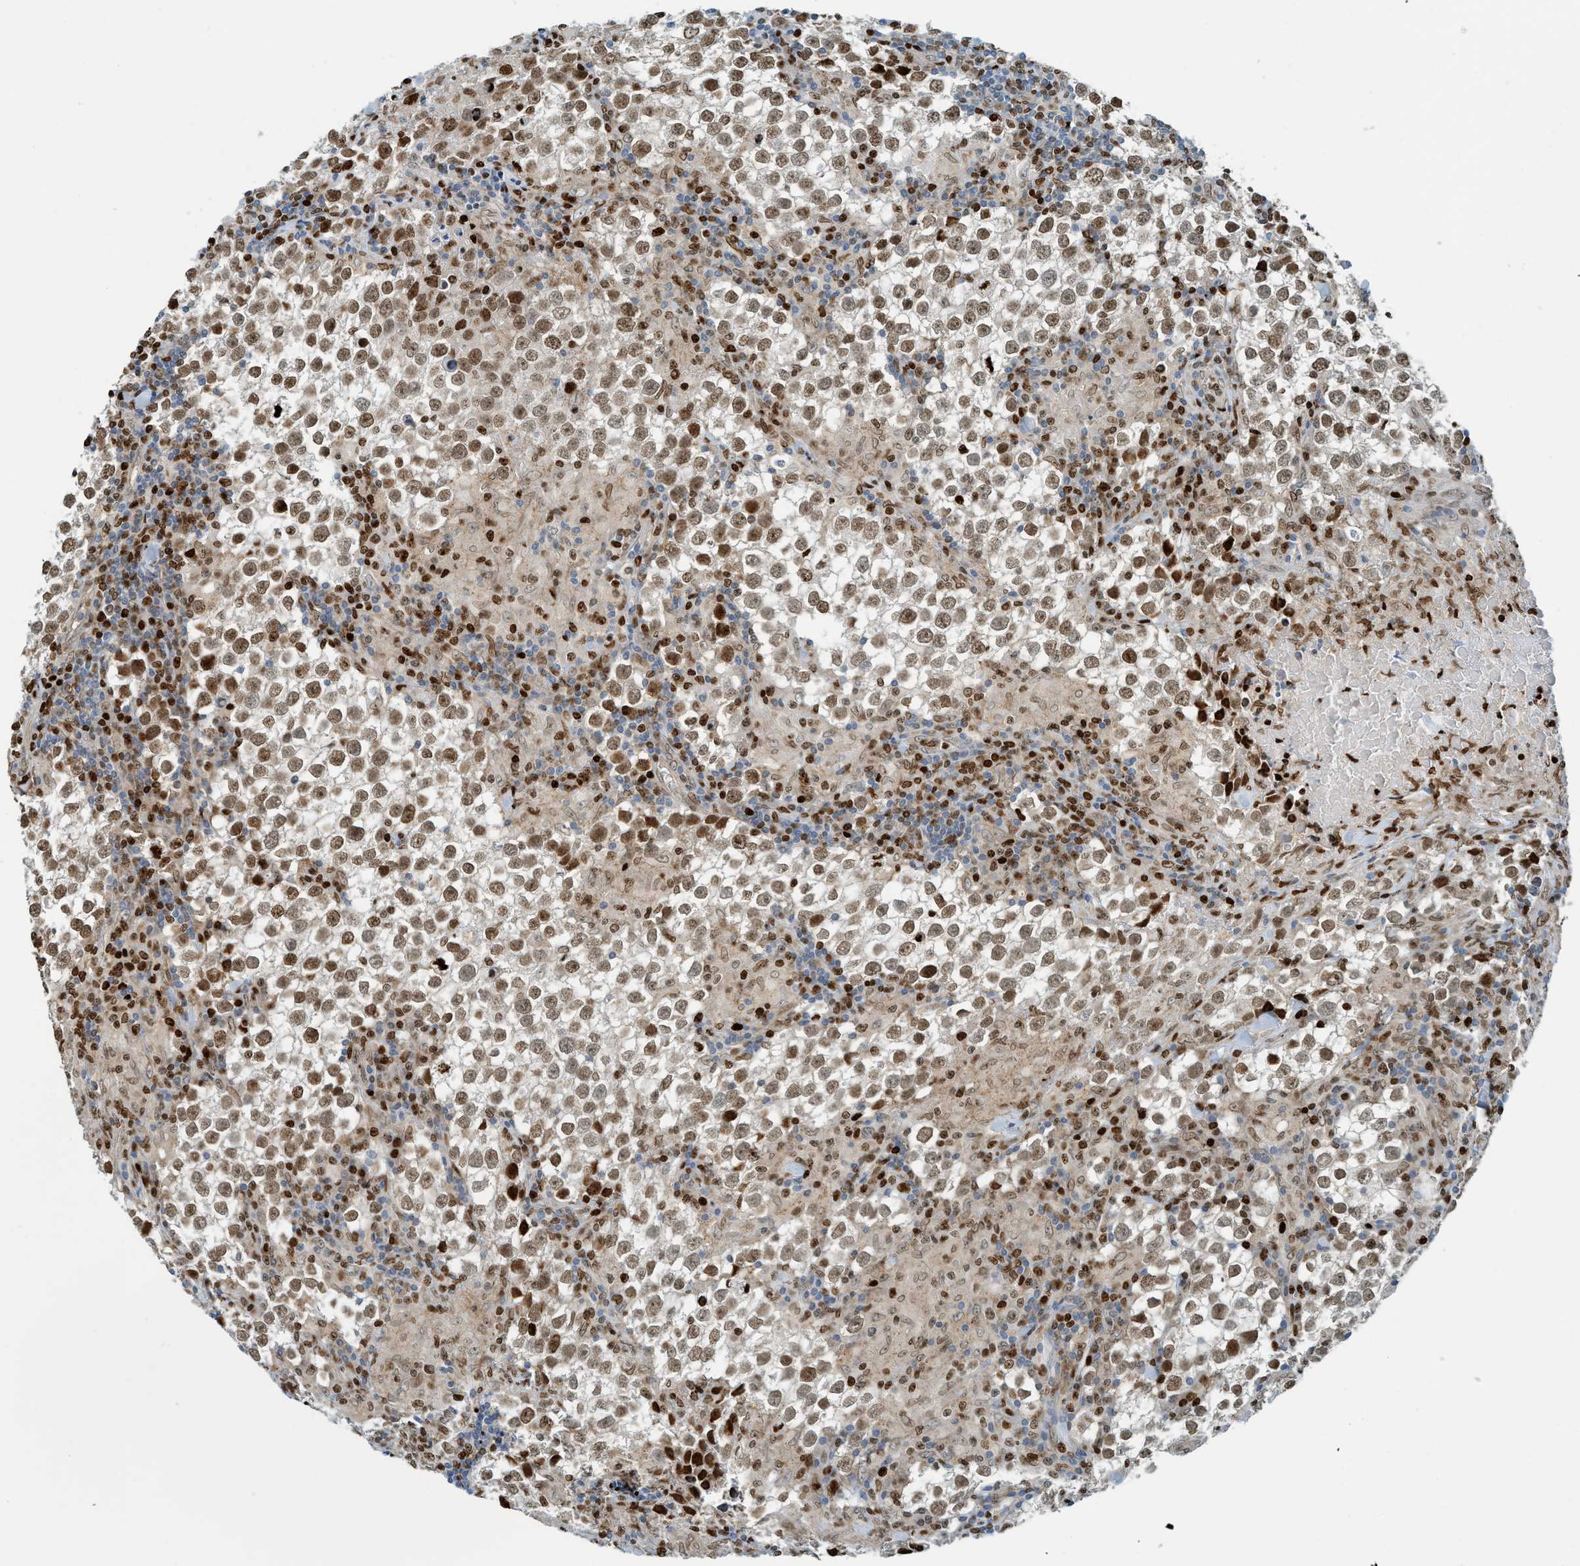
{"staining": {"intensity": "moderate", "quantity": ">75%", "location": "nuclear"}, "tissue": "testis cancer", "cell_type": "Tumor cells", "image_type": "cancer", "snomed": [{"axis": "morphology", "description": "Seminoma, NOS"}, {"axis": "morphology", "description": "Carcinoma, Embryonal, NOS"}, {"axis": "topography", "description": "Testis"}], "caption": "High-magnification brightfield microscopy of testis cancer (embryonal carcinoma) stained with DAB (3,3'-diaminobenzidine) (brown) and counterstained with hematoxylin (blue). tumor cells exhibit moderate nuclear positivity is seen in approximately>75% of cells.", "gene": "SH3D19", "patient": {"sex": "male", "age": 36}}